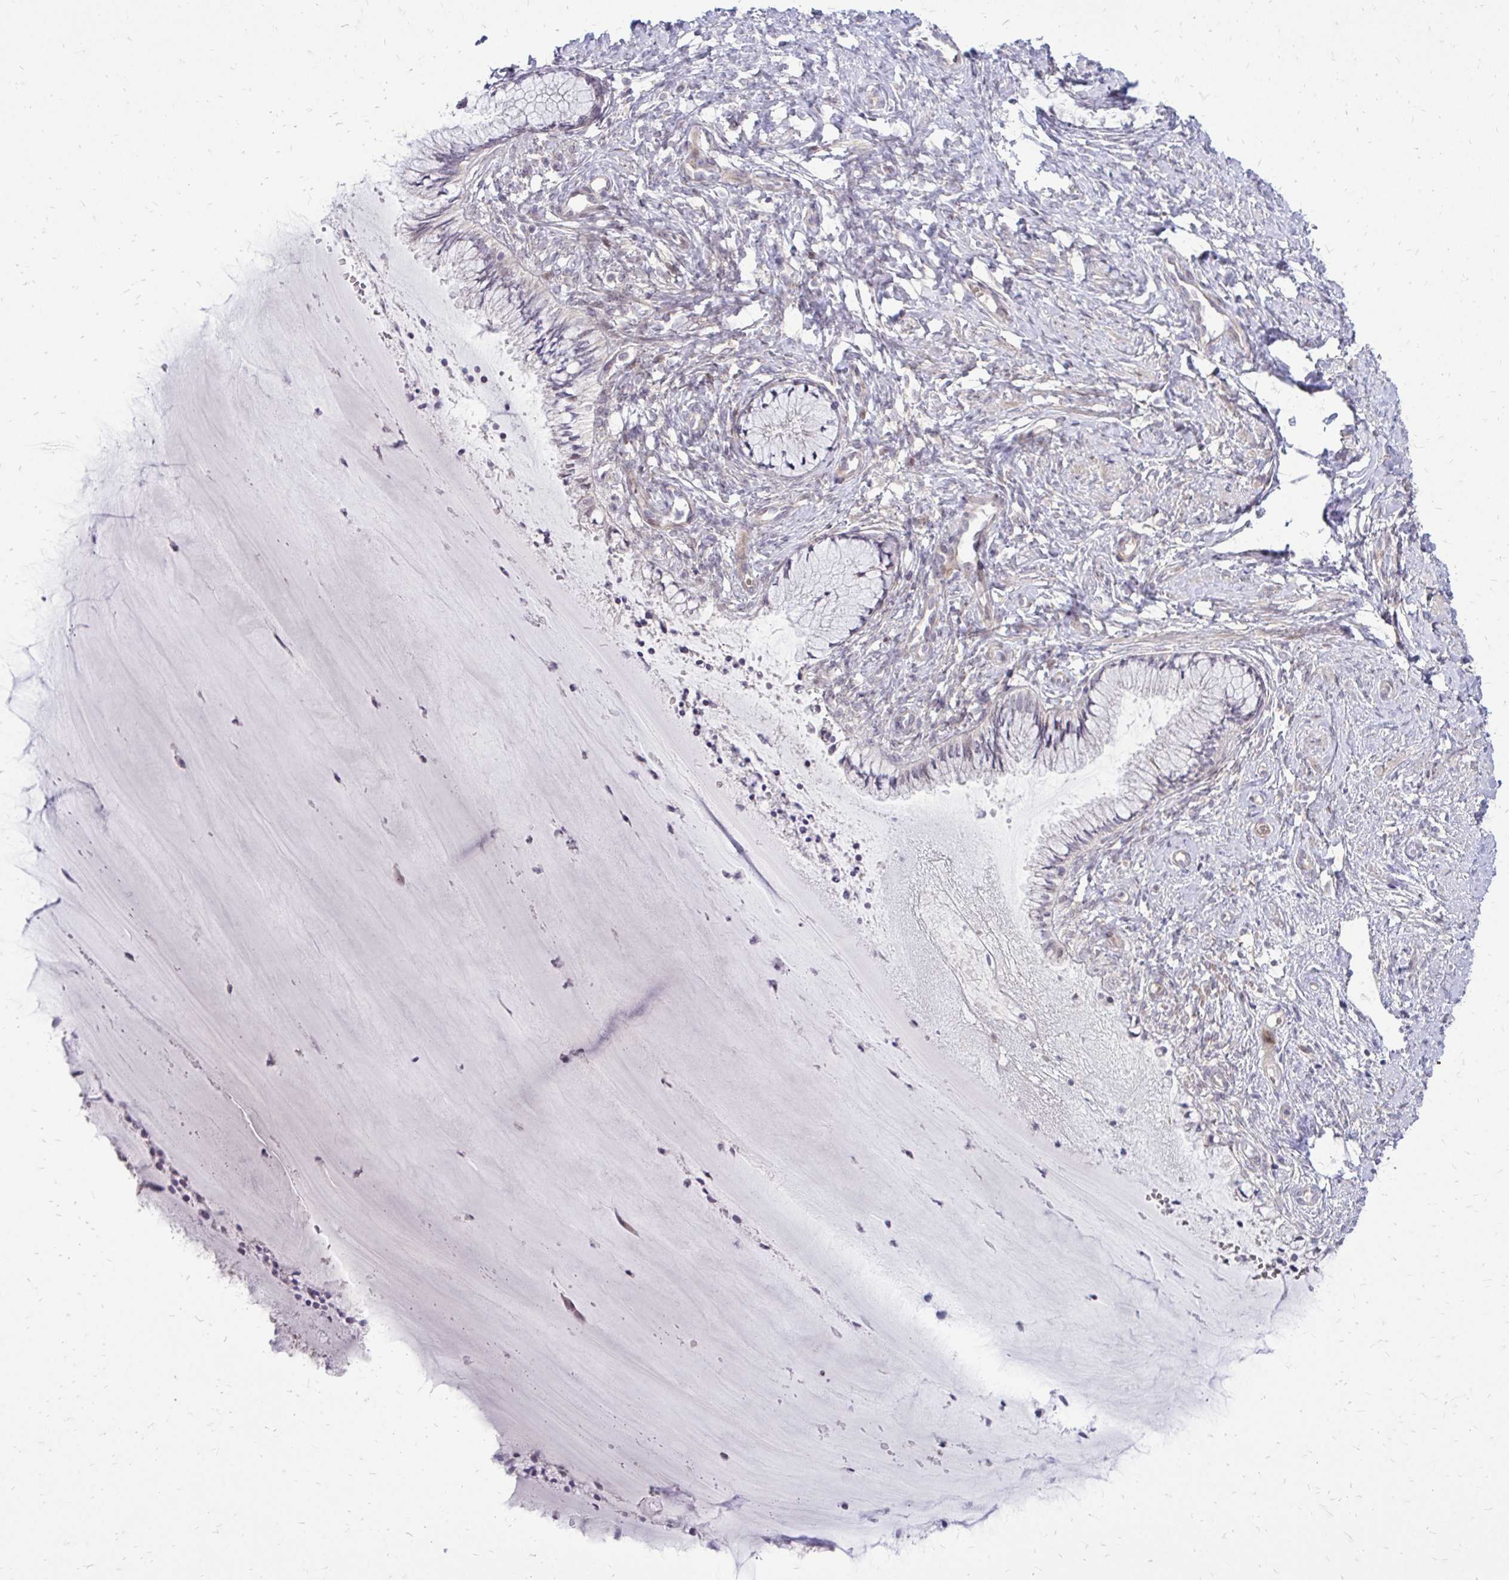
{"staining": {"intensity": "moderate", "quantity": "25%-75%", "location": "nuclear"}, "tissue": "cervix", "cell_type": "Glandular cells", "image_type": "normal", "snomed": [{"axis": "morphology", "description": "Normal tissue, NOS"}, {"axis": "topography", "description": "Cervix"}], "caption": "This image demonstrates IHC staining of normal human cervix, with medium moderate nuclear expression in approximately 25%-75% of glandular cells.", "gene": "PPDPFL", "patient": {"sex": "female", "age": 37}}